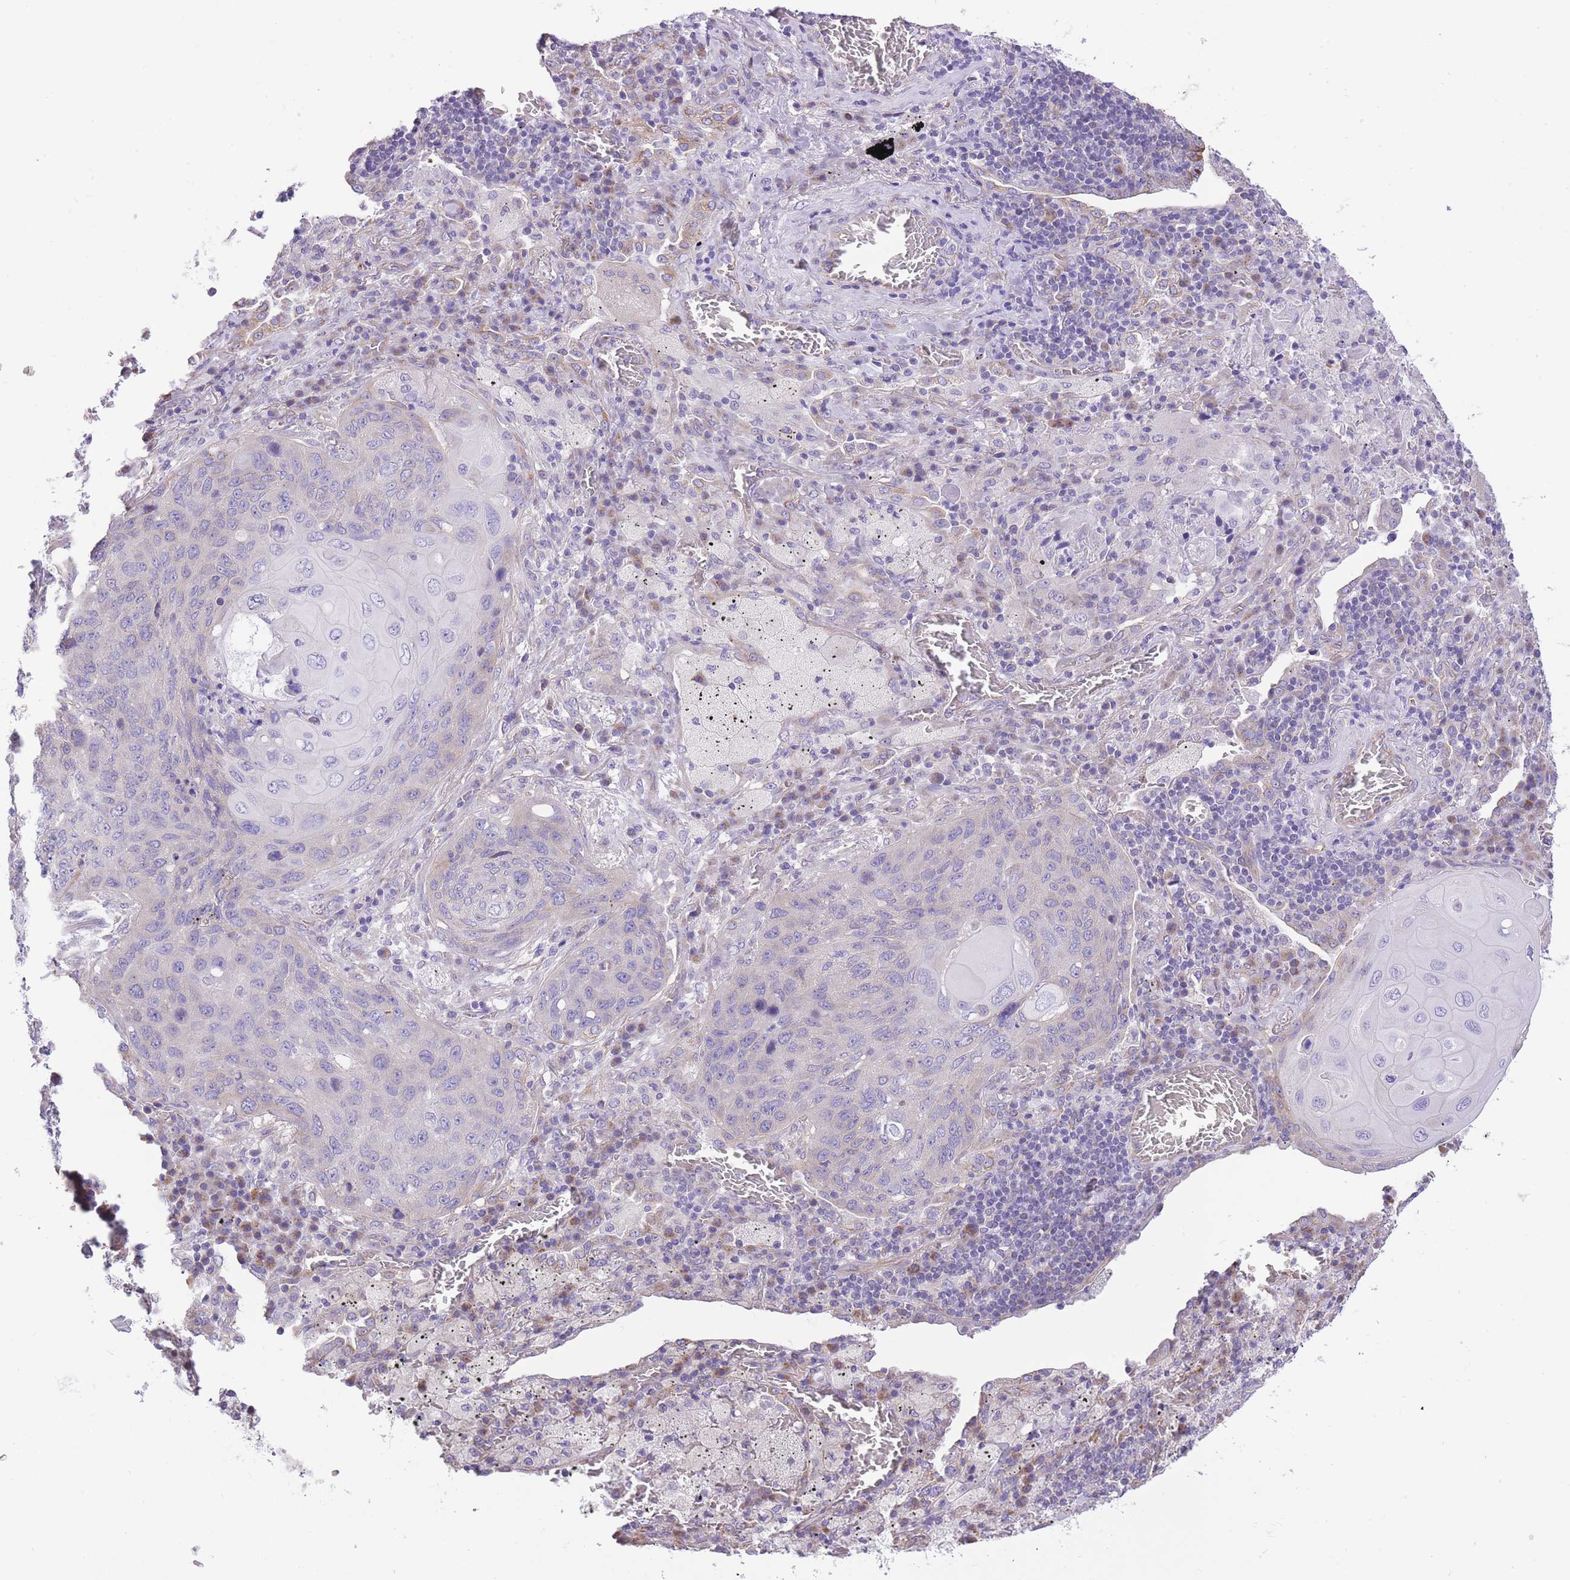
{"staining": {"intensity": "negative", "quantity": "none", "location": "none"}, "tissue": "lung cancer", "cell_type": "Tumor cells", "image_type": "cancer", "snomed": [{"axis": "morphology", "description": "Squamous cell carcinoma, NOS"}, {"axis": "topography", "description": "Lung"}], "caption": "Lung cancer (squamous cell carcinoma) was stained to show a protein in brown. There is no significant expression in tumor cells.", "gene": "RHOU", "patient": {"sex": "female", "age": 63}}